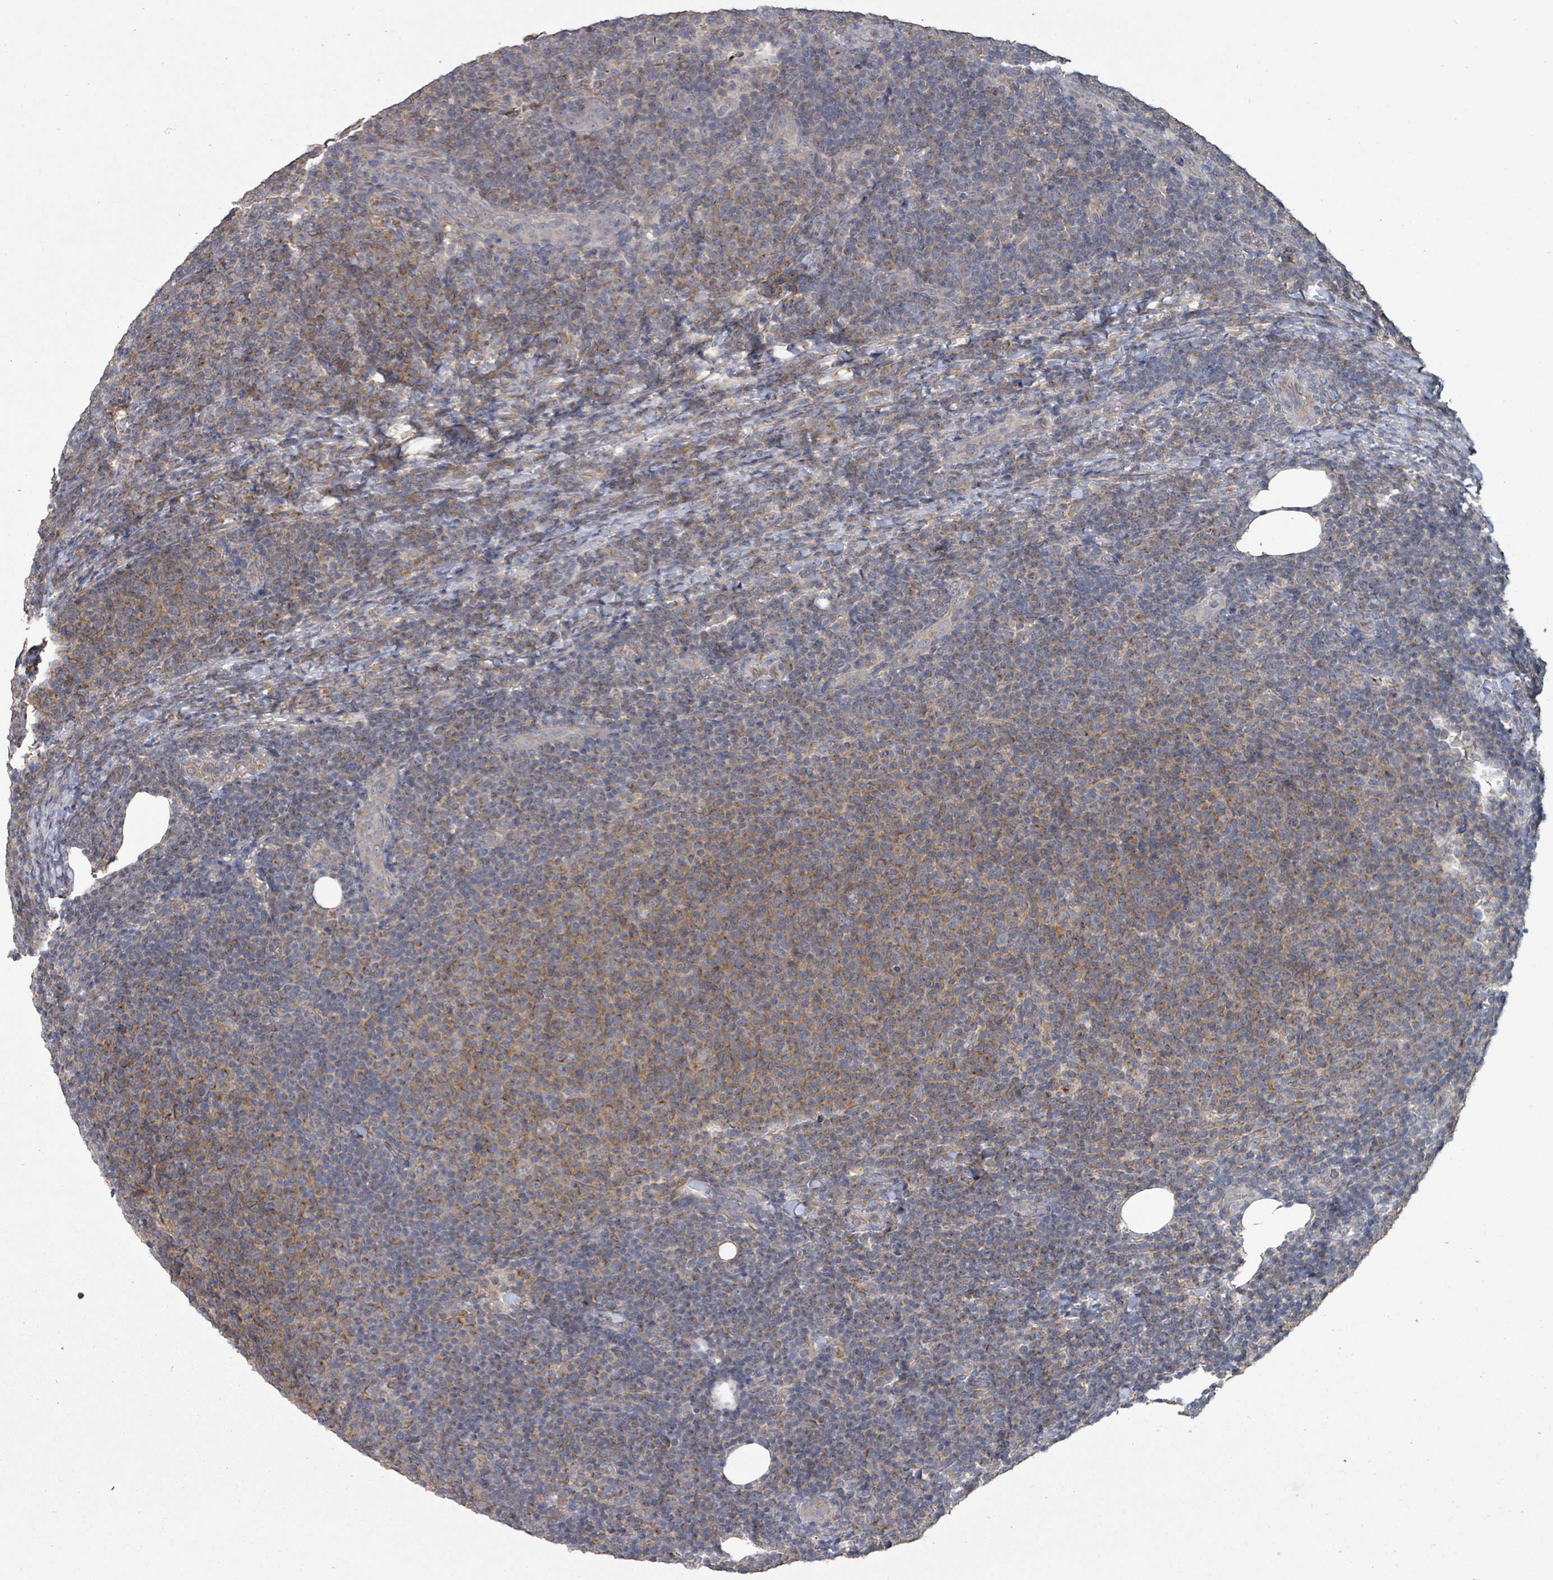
{"staining": {"intensity": "moderate", "quantity": "25%-75%", "location": "cytoplasmic/membranous"}, "tissue": "lymphoma", "cell_type": "Tumor cells", "image_type": "cancer", "snomed": [{"axis": "morphology", "description": "Malignant lymphoma, non-Hodgkin's type, Low grade"}, {"axis": "topography", "description": "Lymph node"}], "caption": "Moderate cytoplasmic/membranous expression for a protein is present in about 25%-75% of tumor cells of low-grade malignant lymphoma, non-Hodgkin's type using immunohistochemistry.", "gene": "SLC9A7", "patient": {"sex": "male", "age": 66}}